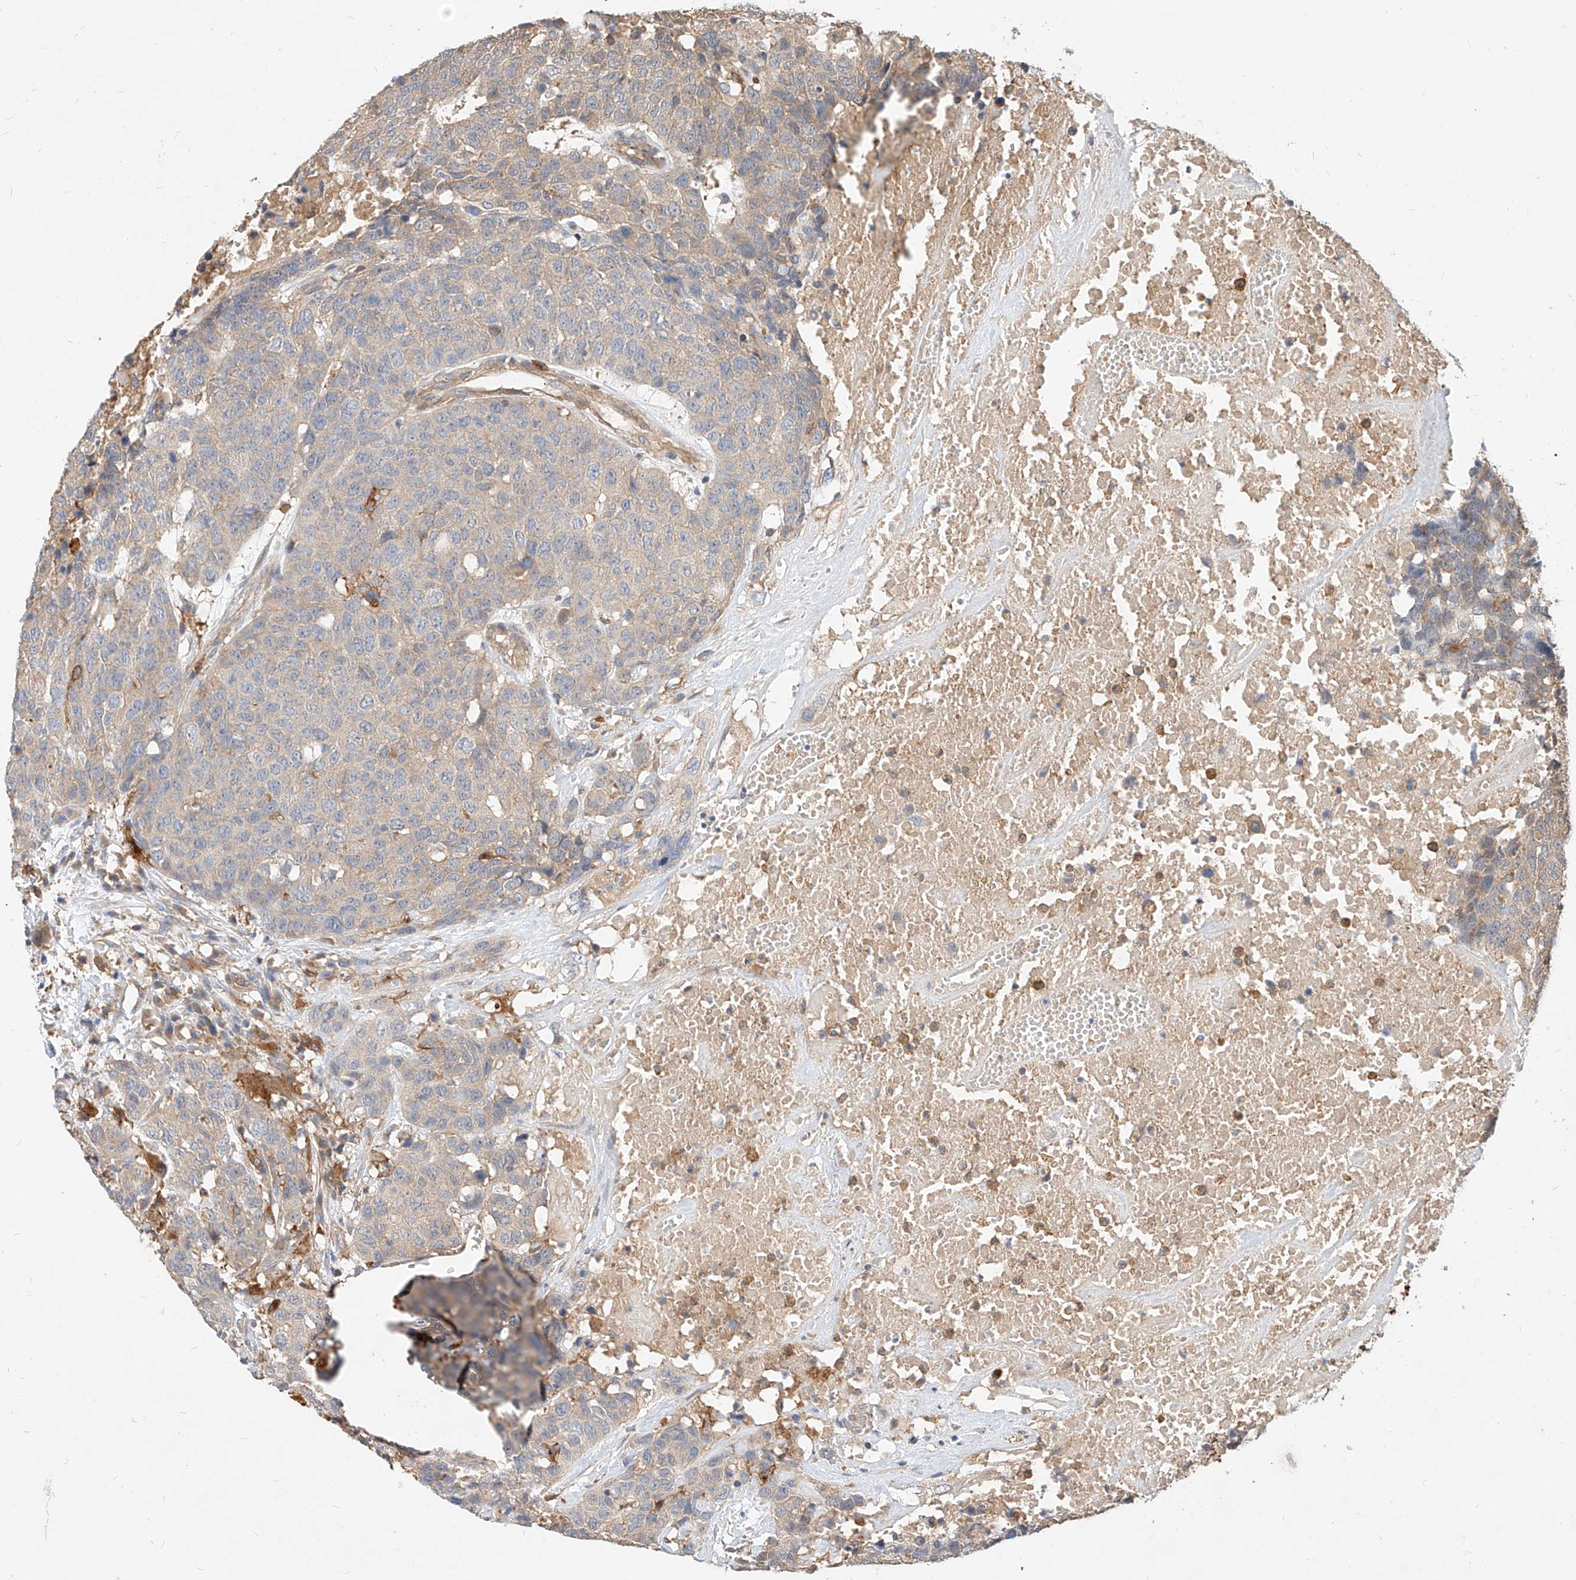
{"staining": {"intensity": "negative", "quantity": "none", "location": "none"}, "tissue": "head and neck cancer", "cell_type": "Tumor cells", "image_type": "cancer", "snomed": [{"axis": "morphology", "description": "Squamous cell carcinoma, NOS"}, {"axis": "topography", "description": "Head-Neck"}], "caption": "Immunohistochemistry of human head and neck squamous cell carcinoma demonstrates no expression in tumor cells. (DAB IHC visualized using brightfield microscopy, high magnification).", "gene": "NFAM1", "patient": {"sex": "male", "age": 66}}